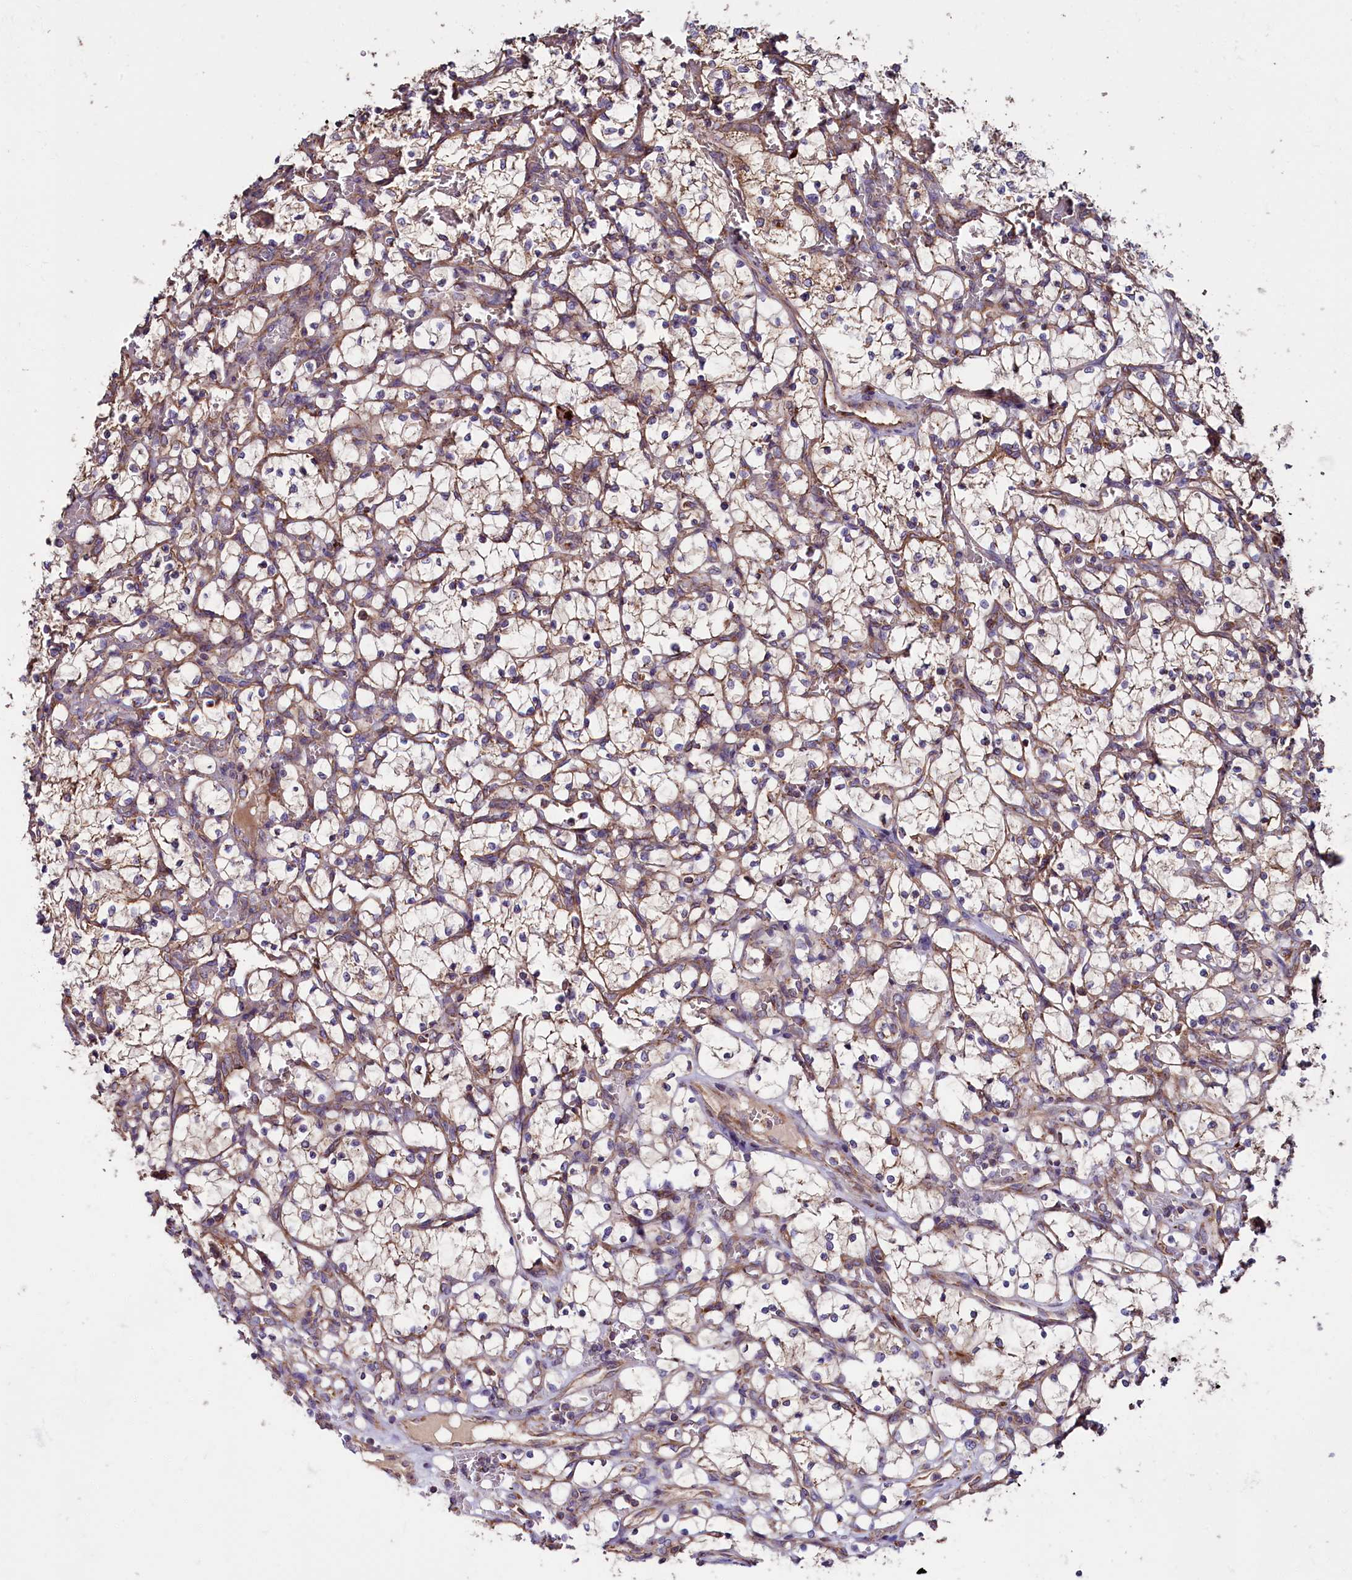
{"staining": {"intensity": "weak", "quantity": "25%-75%", "location": "cytoplasmic/membranous"}, "tissue": "renal cancer", "cell_type": "Tumor cells", "image_type": "cancer", "snomed": [{"axis": "morphology", "description": "Adenocarcinoma, NOS"}, {"axis": "topography", "description": "Kidney"}], "caption": "An immunohistochemistry (IHC) image of neoplastic tissue is shown. Protein staining in brown highlights weak cytoplasmic/membranous positivity in adenocarcinoma (renal) within tumor cells. The protein of interest is shown in brown color, while the nuclei are stained blue.", "gene": "ZSWIM1", "patient": {"sex": "female", "age": 69}}